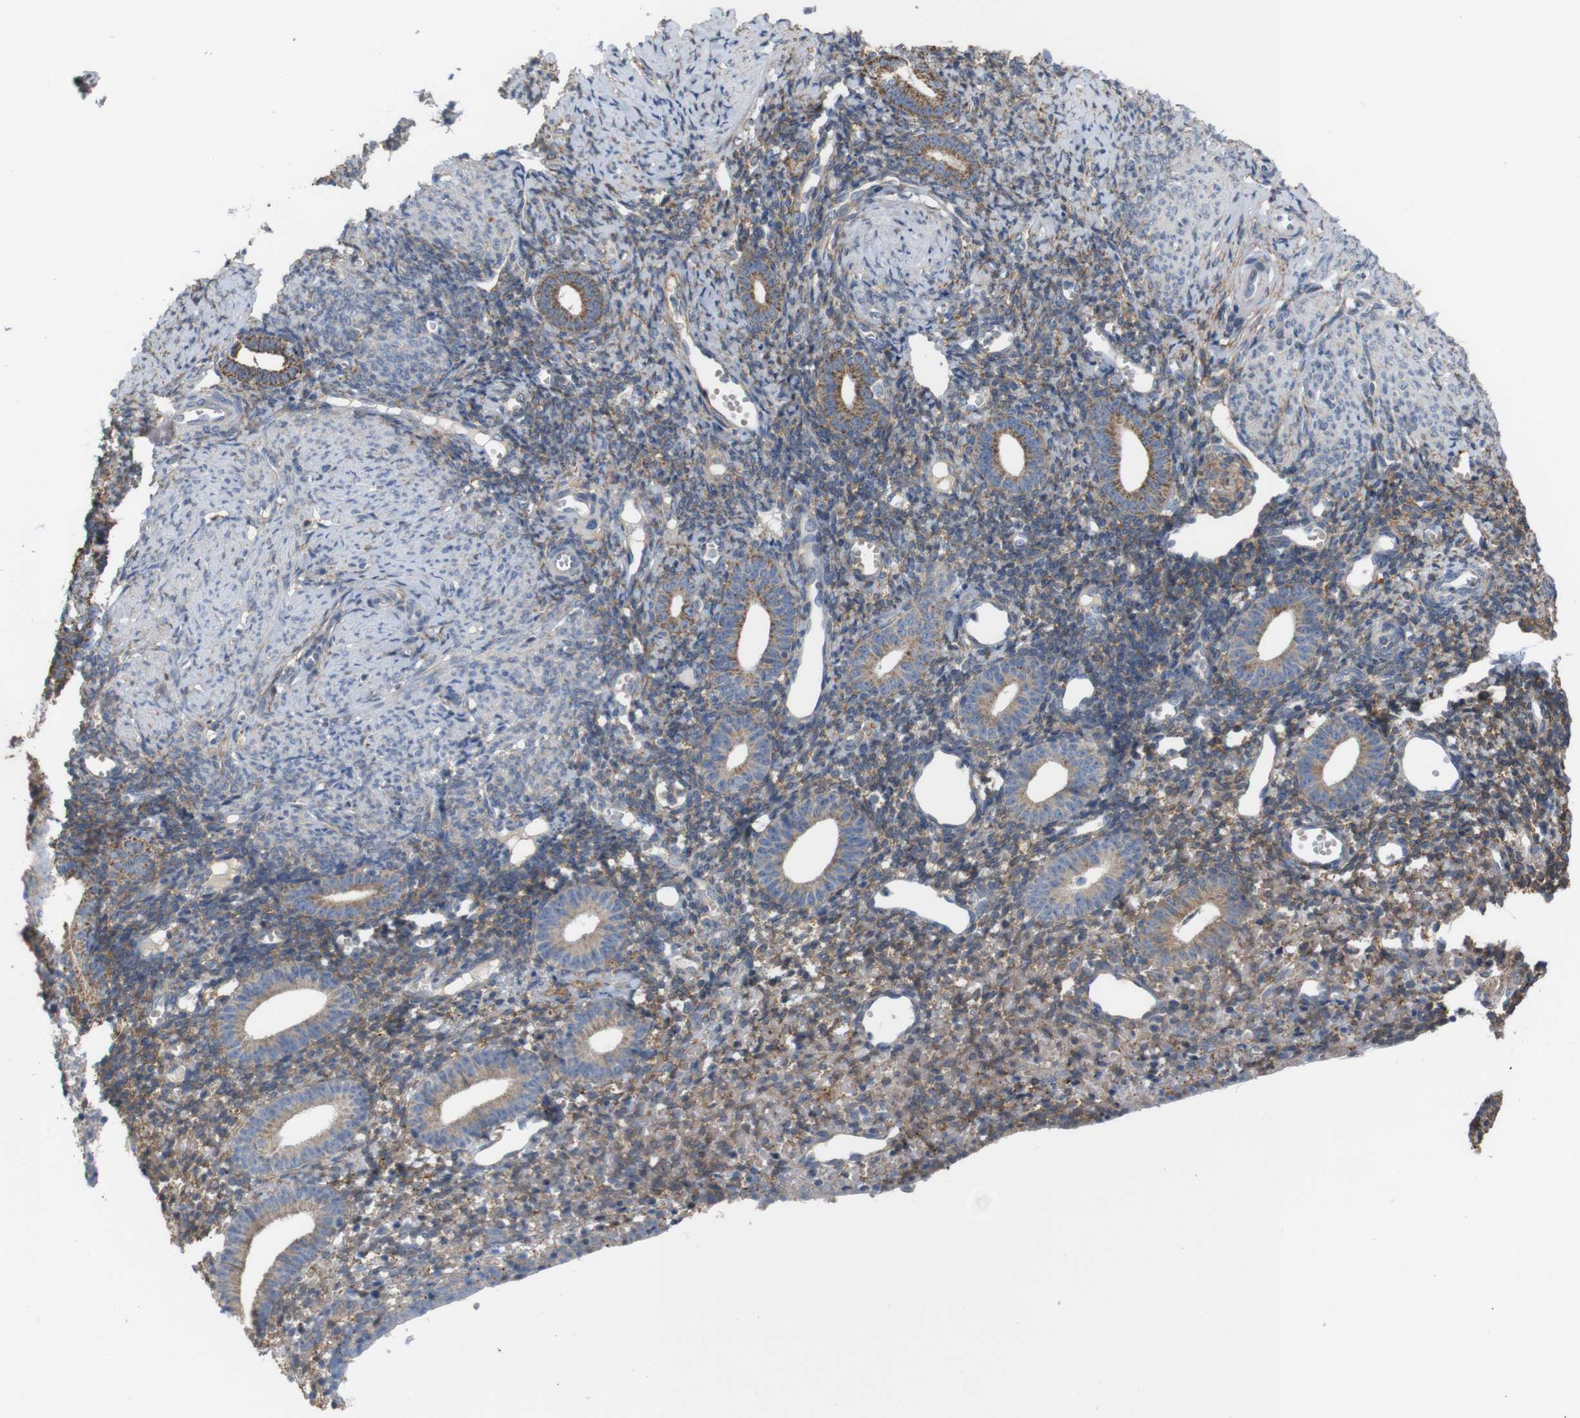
{"staining": {"intensity": "moderate", "quantity": "25%-75%", "location": "cytoplasmic/membranous"}, "tissue": "endometrium", "cell_type": "Cells in endometrial stroma", "image_type": "normal", "snomed": [{"axis": "morphology", "description": "Normal tissue, NOS"}, {"axis": "topography", "description": "Endometrium"}], "caption": "A histopathology image showing moderate cytoplasmic/membranous positivity in approximately 25%-75% of cells in endometrial stroma in unremarkable endometrium, as visualized by brown immunohistochemical staining.", "gene": "PTPRR", "patient": {"sex": "female", "age": 50}}